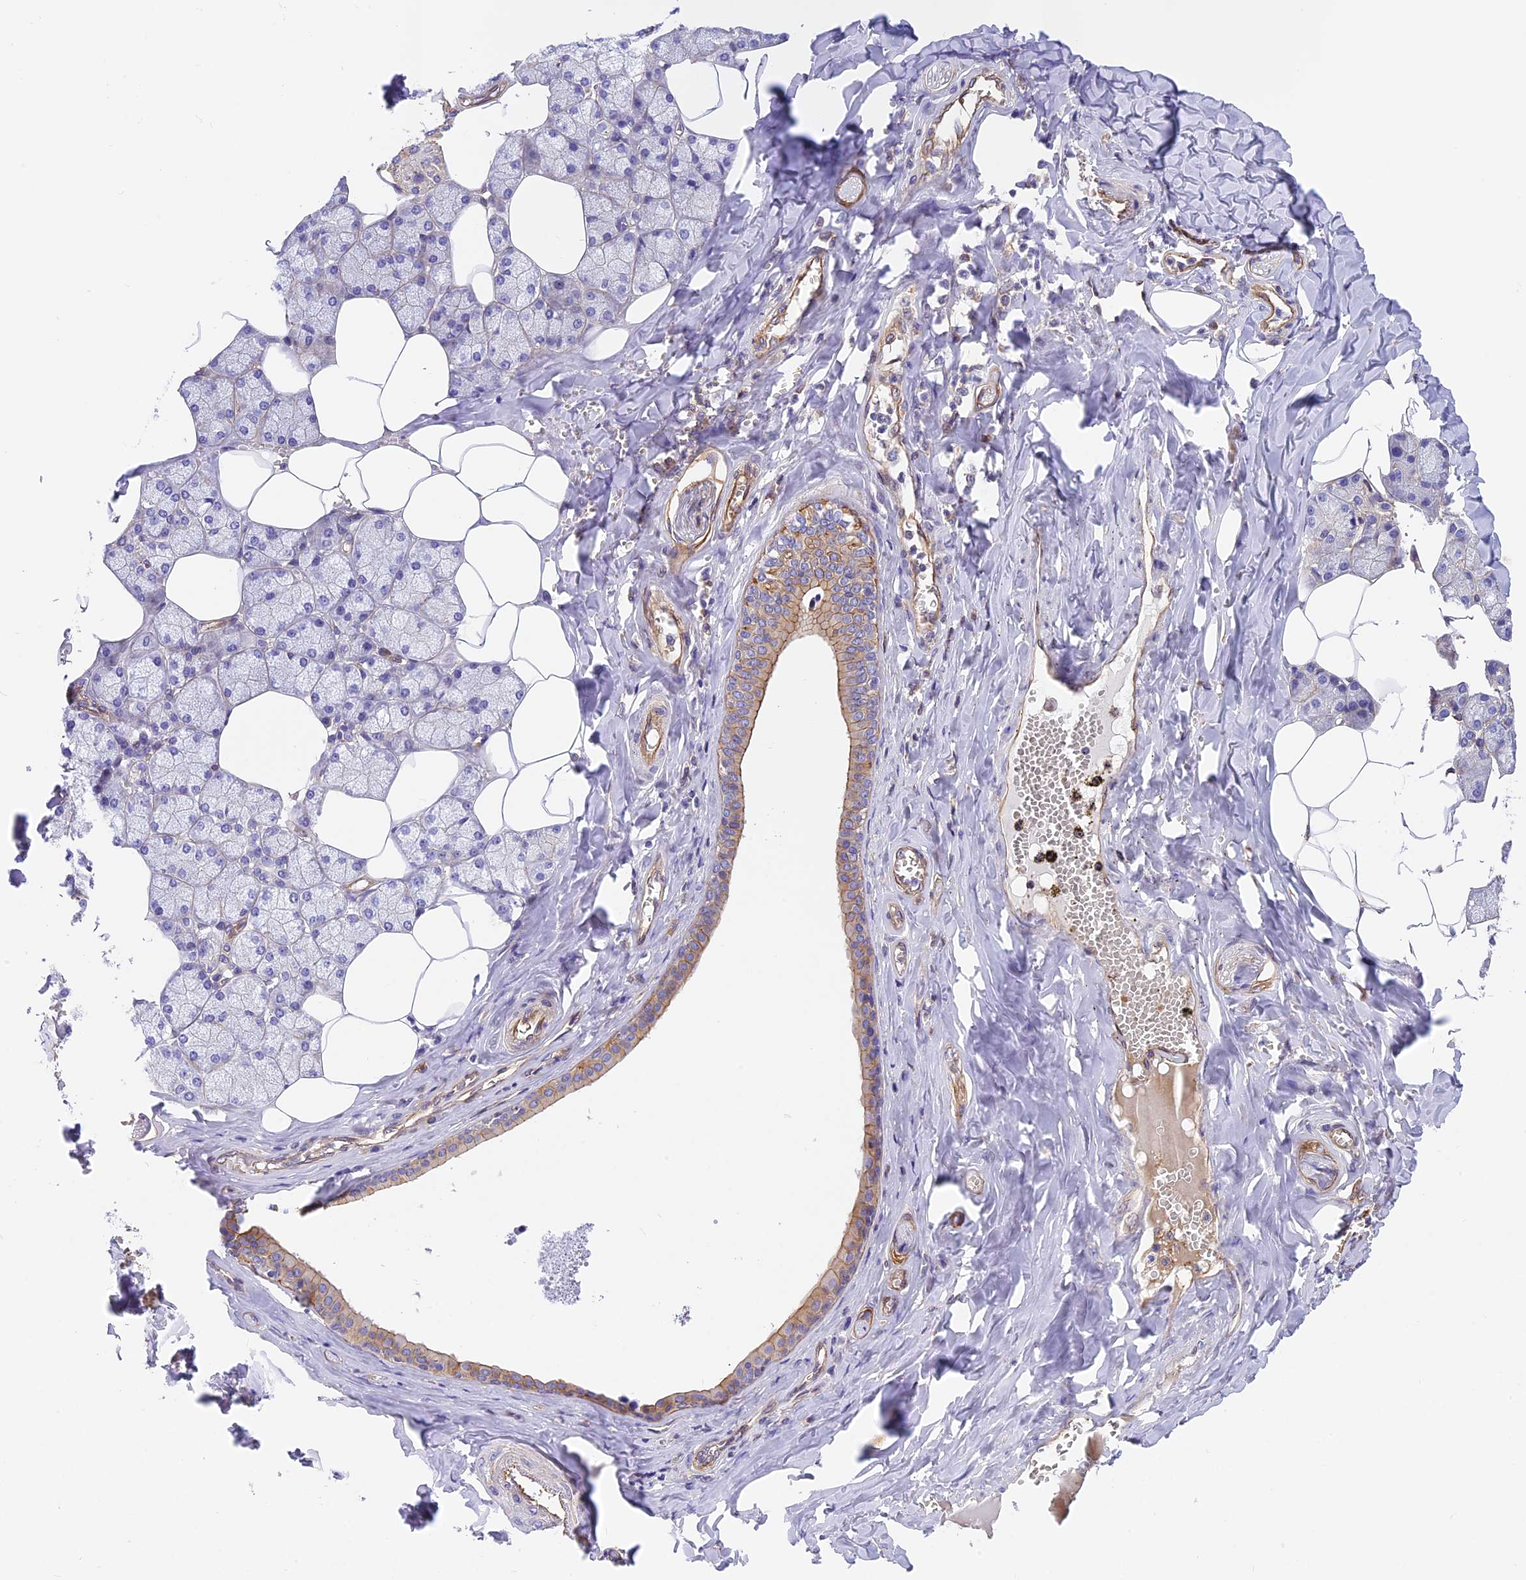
{"staining": {"intensity": "moderate", "quantity": "<25%", "location": "cytoplasmic/membranous"}, "tissue": "salivary gland", "cell_type": "Glandular cells", "image_type": "normal", "snomed": [{"axis": "morphology", "description": "Normal tissue, NOS"}, {"axis": "topography", "description": "Salivary gland"}], "caption": "Glandular cells demonstrate low levels of moderate cytoplasmic/membranous positivity in approximately <25% of cells in normal human salivary gland.", "gene": "MED20", "patient": {"sex": "male", "age": 62}}